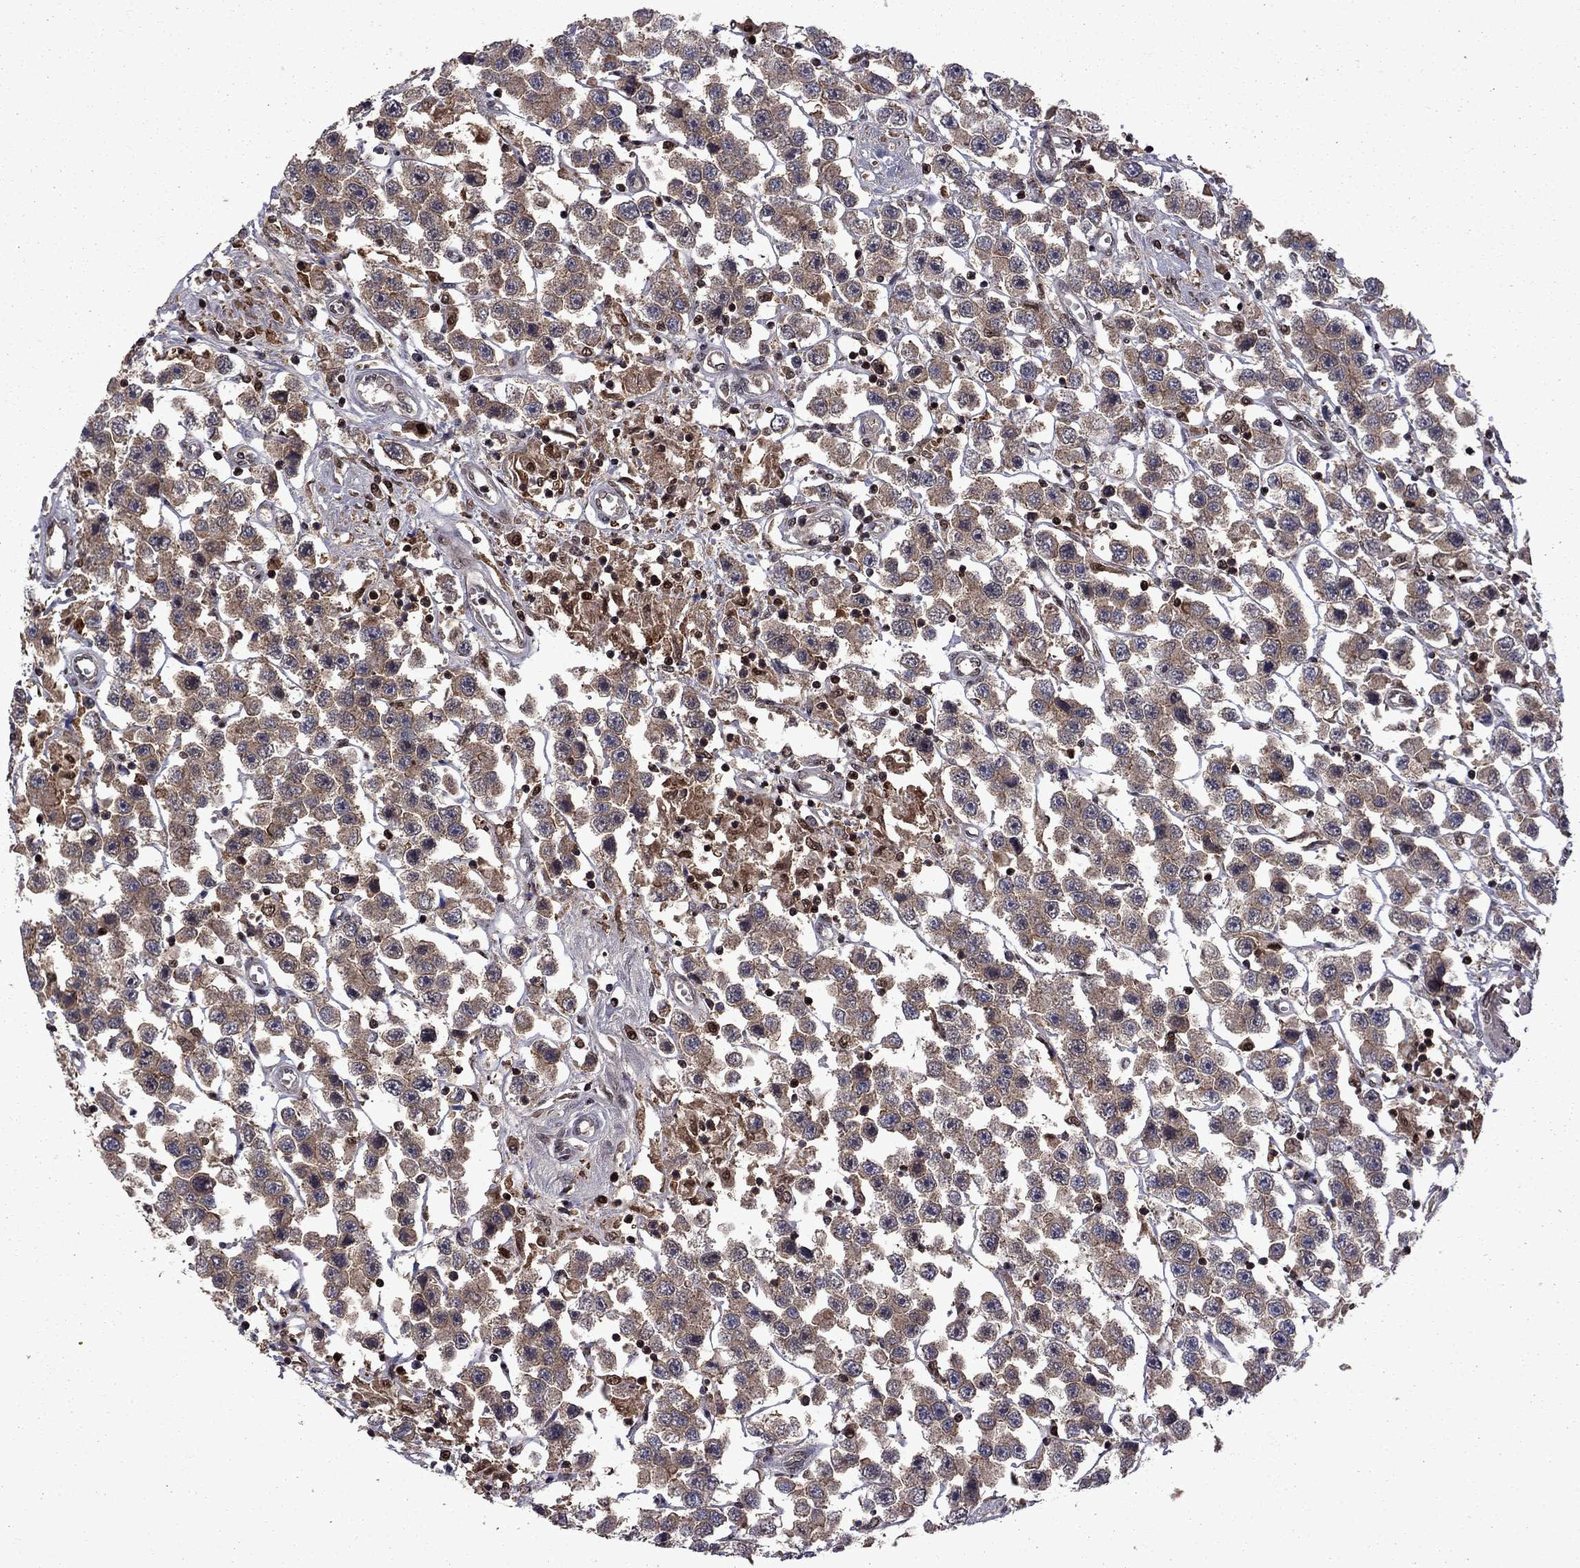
{"staining": {"intensity": "moderate", "quantity": ">75%", "location": "cytoplasmic/membranous"}, "tissue": "testis cancer", "cell_type": "Tumor cells", "image_type": "cancer", "snomed": [{"axis": "morphology", "description": "Seminoma, NOS"}, {"axis": "topography", "description": "Testis"}], "caption": "A medium amount of moderate cytoplasmic/membranous positivity is seen in about >75% of tumor cells in testis cancer tissue.", "gene": "IPP", "patient": {"sex": "male", "age": 45}}